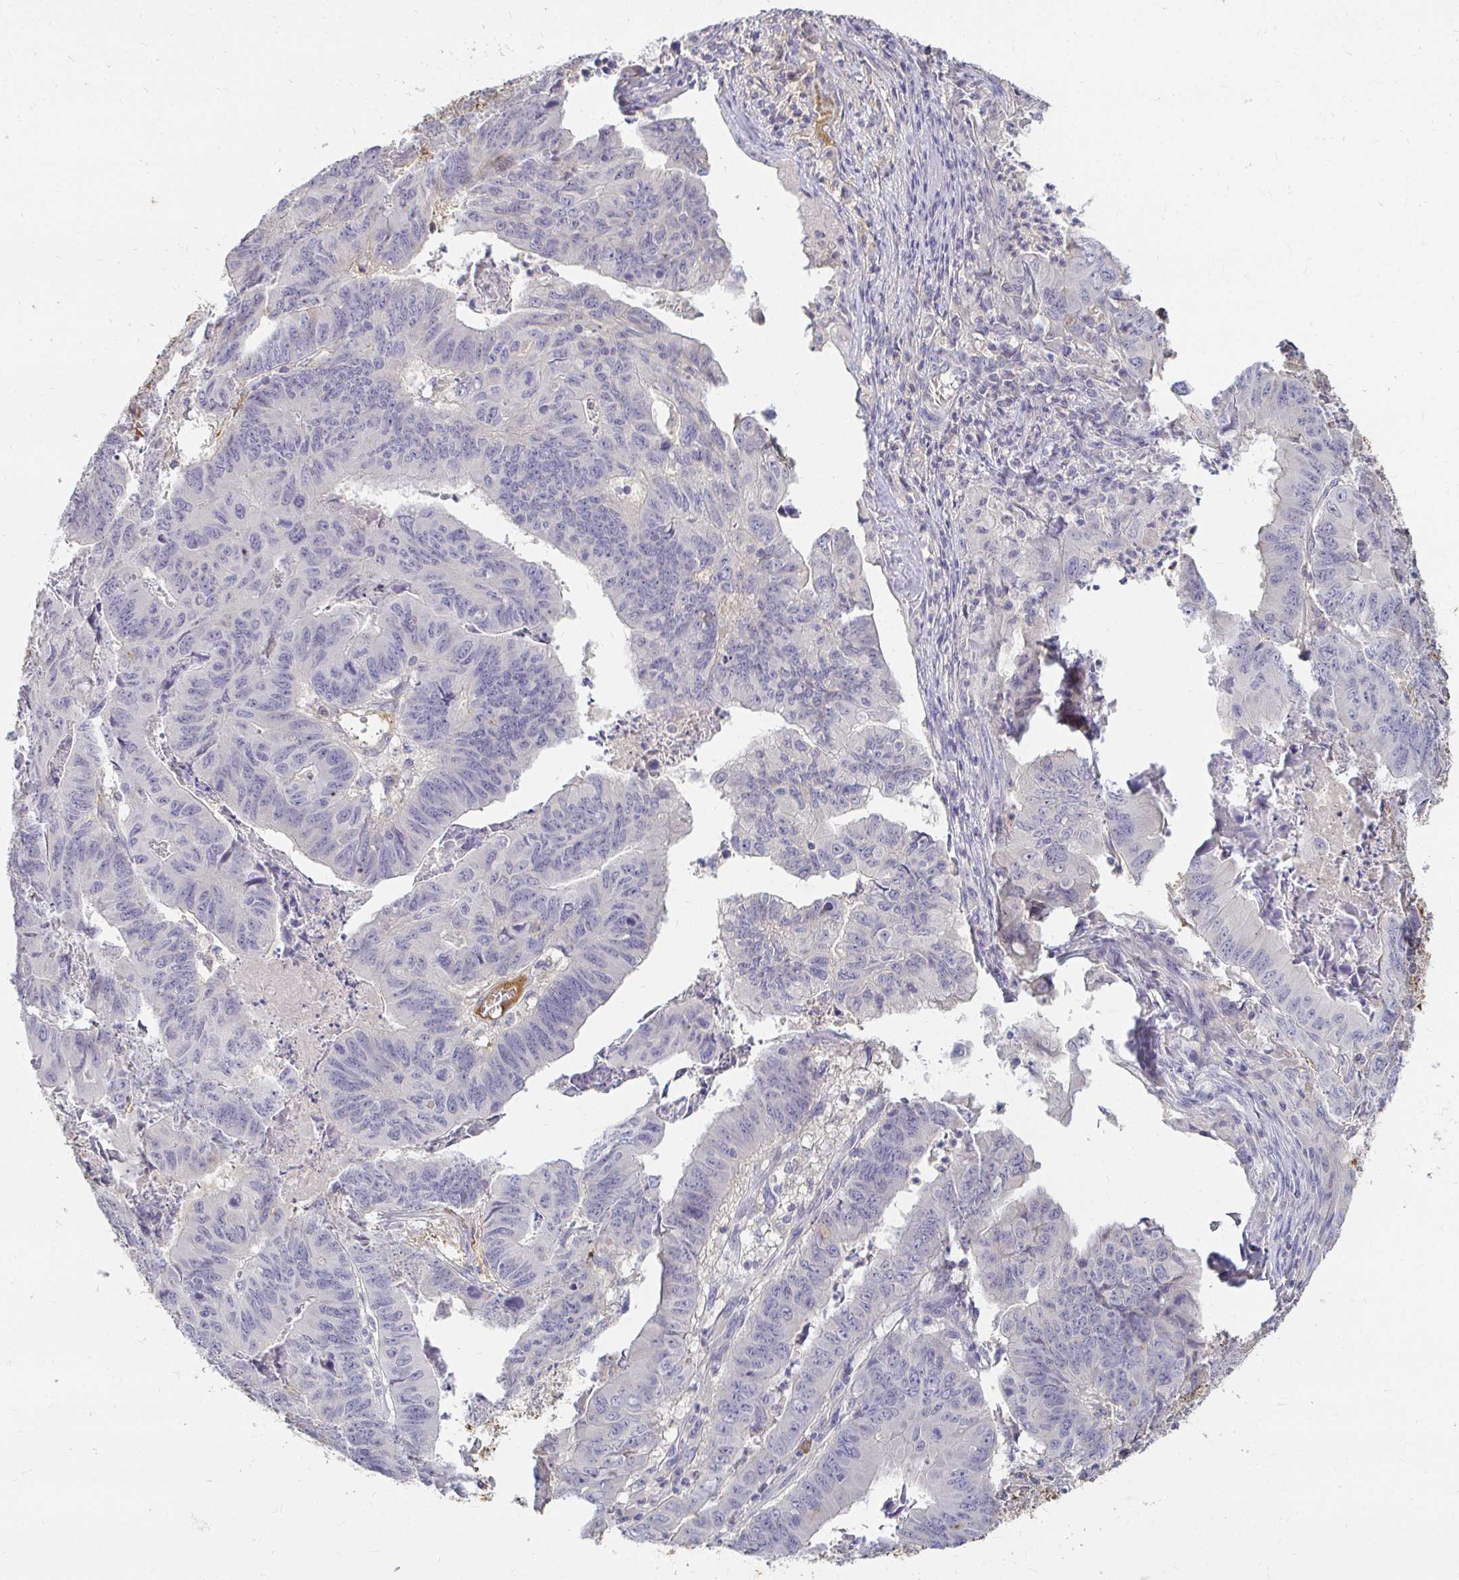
{"staining": {"intensity": "negative", "quantity": "none", "location": "none"}, "tissue": "stomach cancer", "cell_type": "Tumor cells", "image_type": "cancer", "snomed": [{"axis": "morphology", "description": "Adenocarcinoma, NOS"}, {"axis": "topography", "description": "Stomach, lower"}], "caption": "Immunohistochemical staining of human stomach cancer demonstrates no significant staining in tumor cells. (DAB immunohistochemistry (IHC), high magnification).", "gene": "LOXL4", "patient": {"sex": "male", "age": 77}}